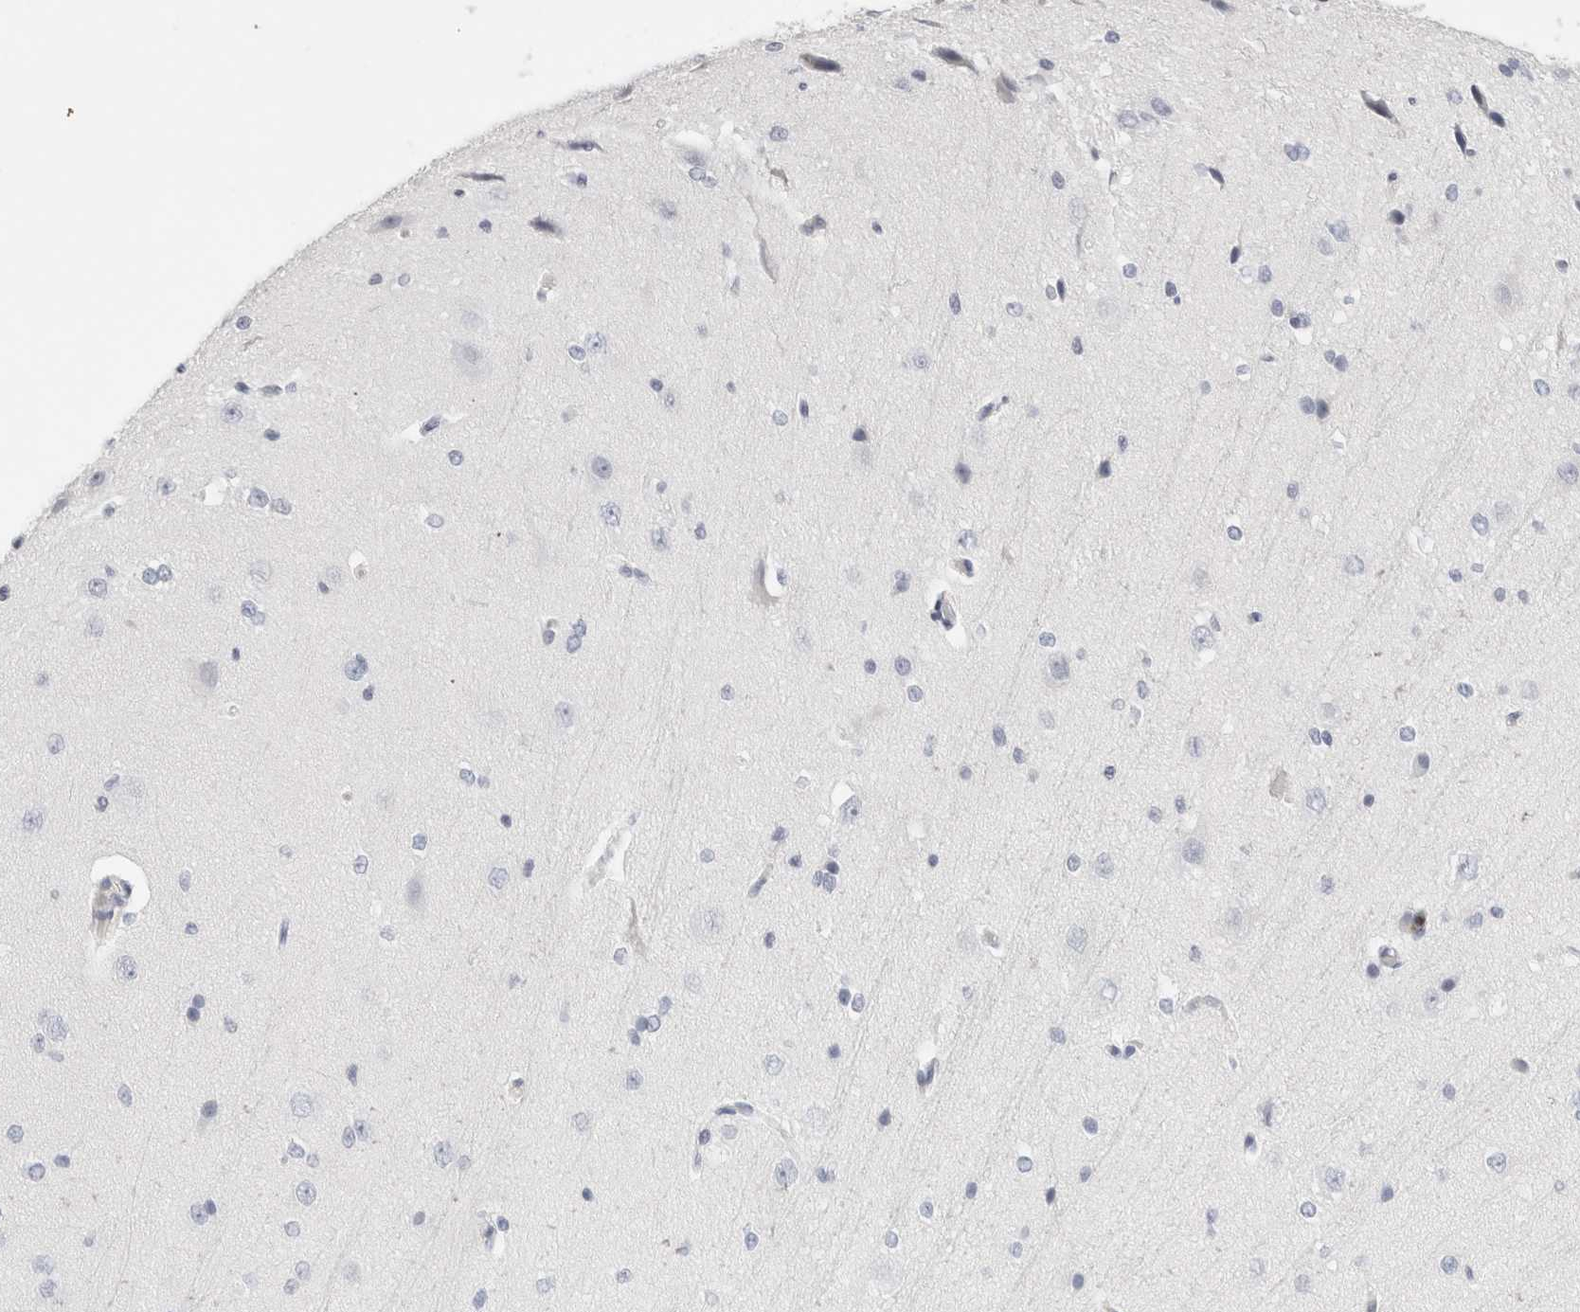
{"staining": {"intensity": "negative", "quantity": "none", "location": "none"}, "tissue": "cerebral cortex", "cell_type": "Endothelial cells", "image_type": "normal", "snomed": [{"axis": "morphology", "description": "Normal tissue, NOS"}, {"axis": "morphology", "description": "Developmental malformation"}, {"axis": "topography", "description": "Cerebral cortex"}], "caption": "An image of cerebral cortex stained for a protein reveals no brown staining in endothelial cells. Brightfield microscopy of immunohistochemistry stained with DAB (3,3'-diaminobenzidine) (brown) and hematoxylin (blue), captured at high magnification.", "gene": "FGL2", "patient": {"sex": "female", "age": 30}}